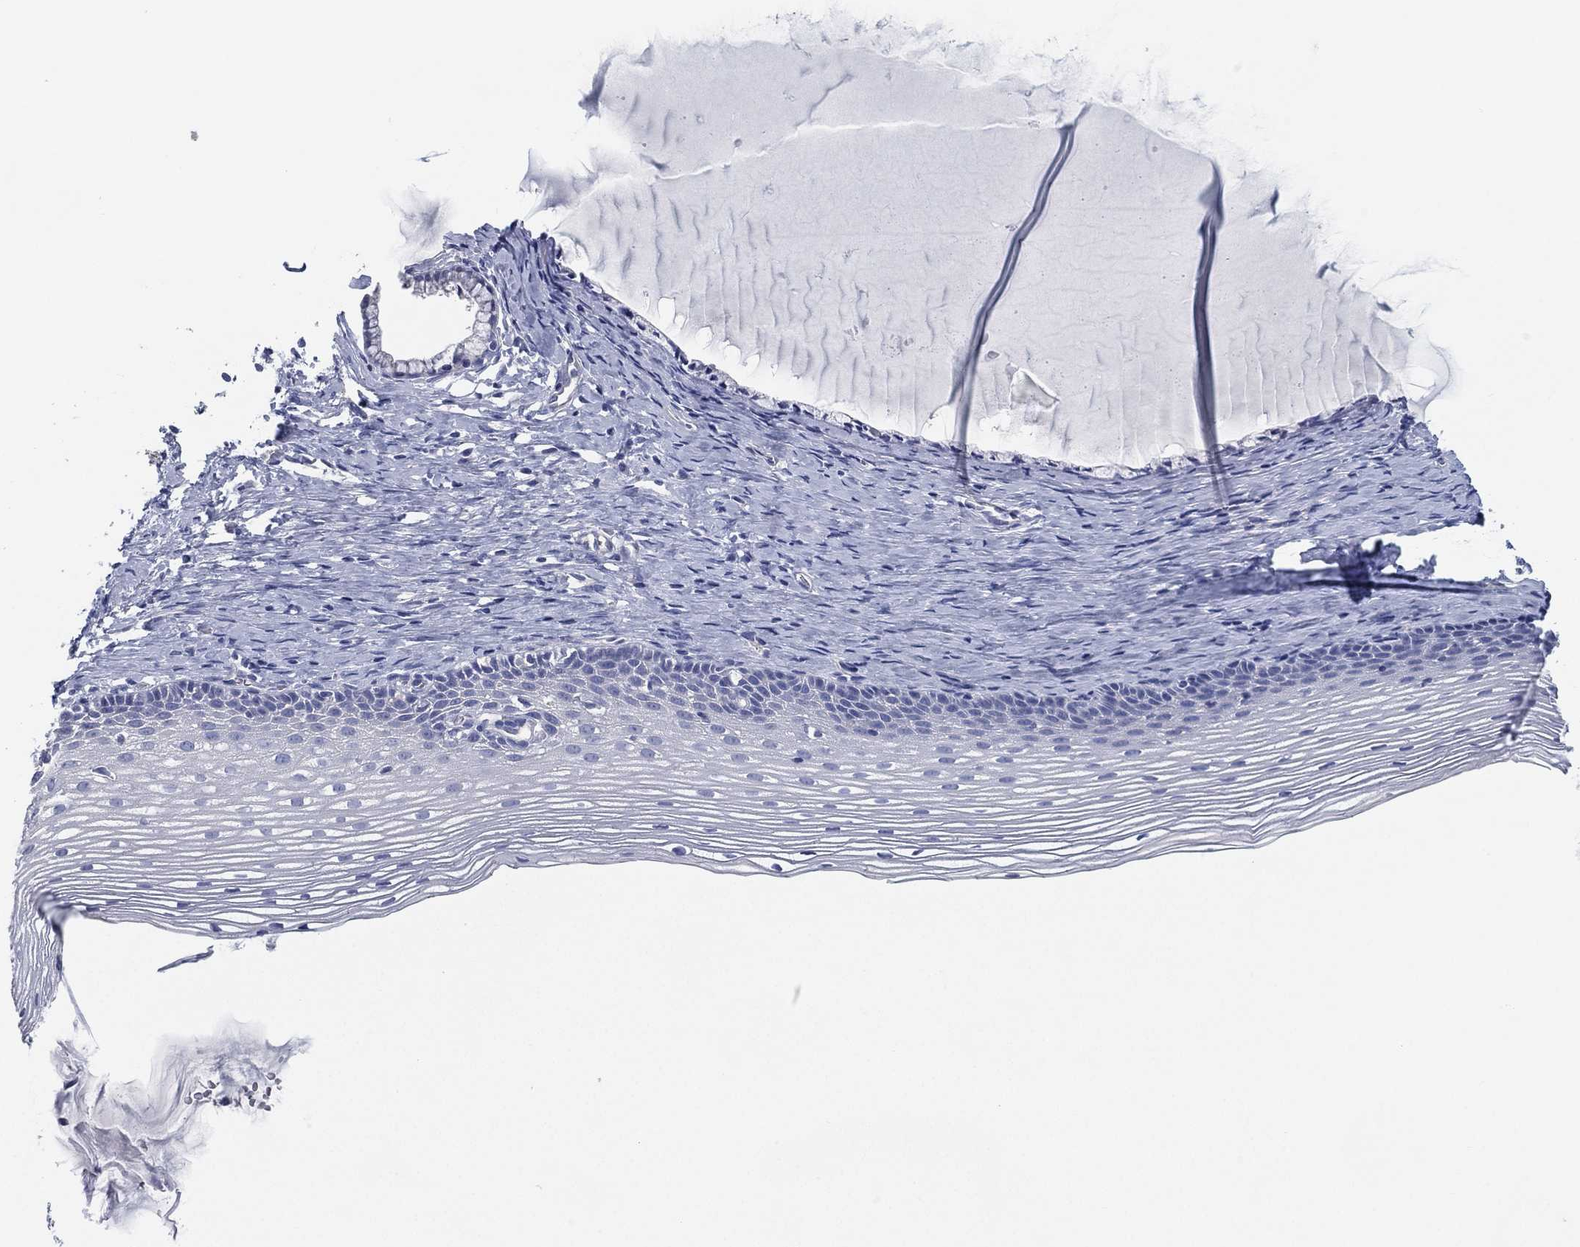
{"staining": {"intensity": "negative", "quantity": "none", "location": "none"}, "tissue": "cervix", "cell_type": "Glandular cells", "image_type": "normal", "snomed": [{"axis": "morphology", "description": "Normal tissue, NOS"}, {"axis": "topography", "description": "Cervix"}], "caption": "Glandular cells are negative for brown protein staining in benign cervix.", "gene": "CCDC70", "patient": {"sex": "female", "age": 39}}